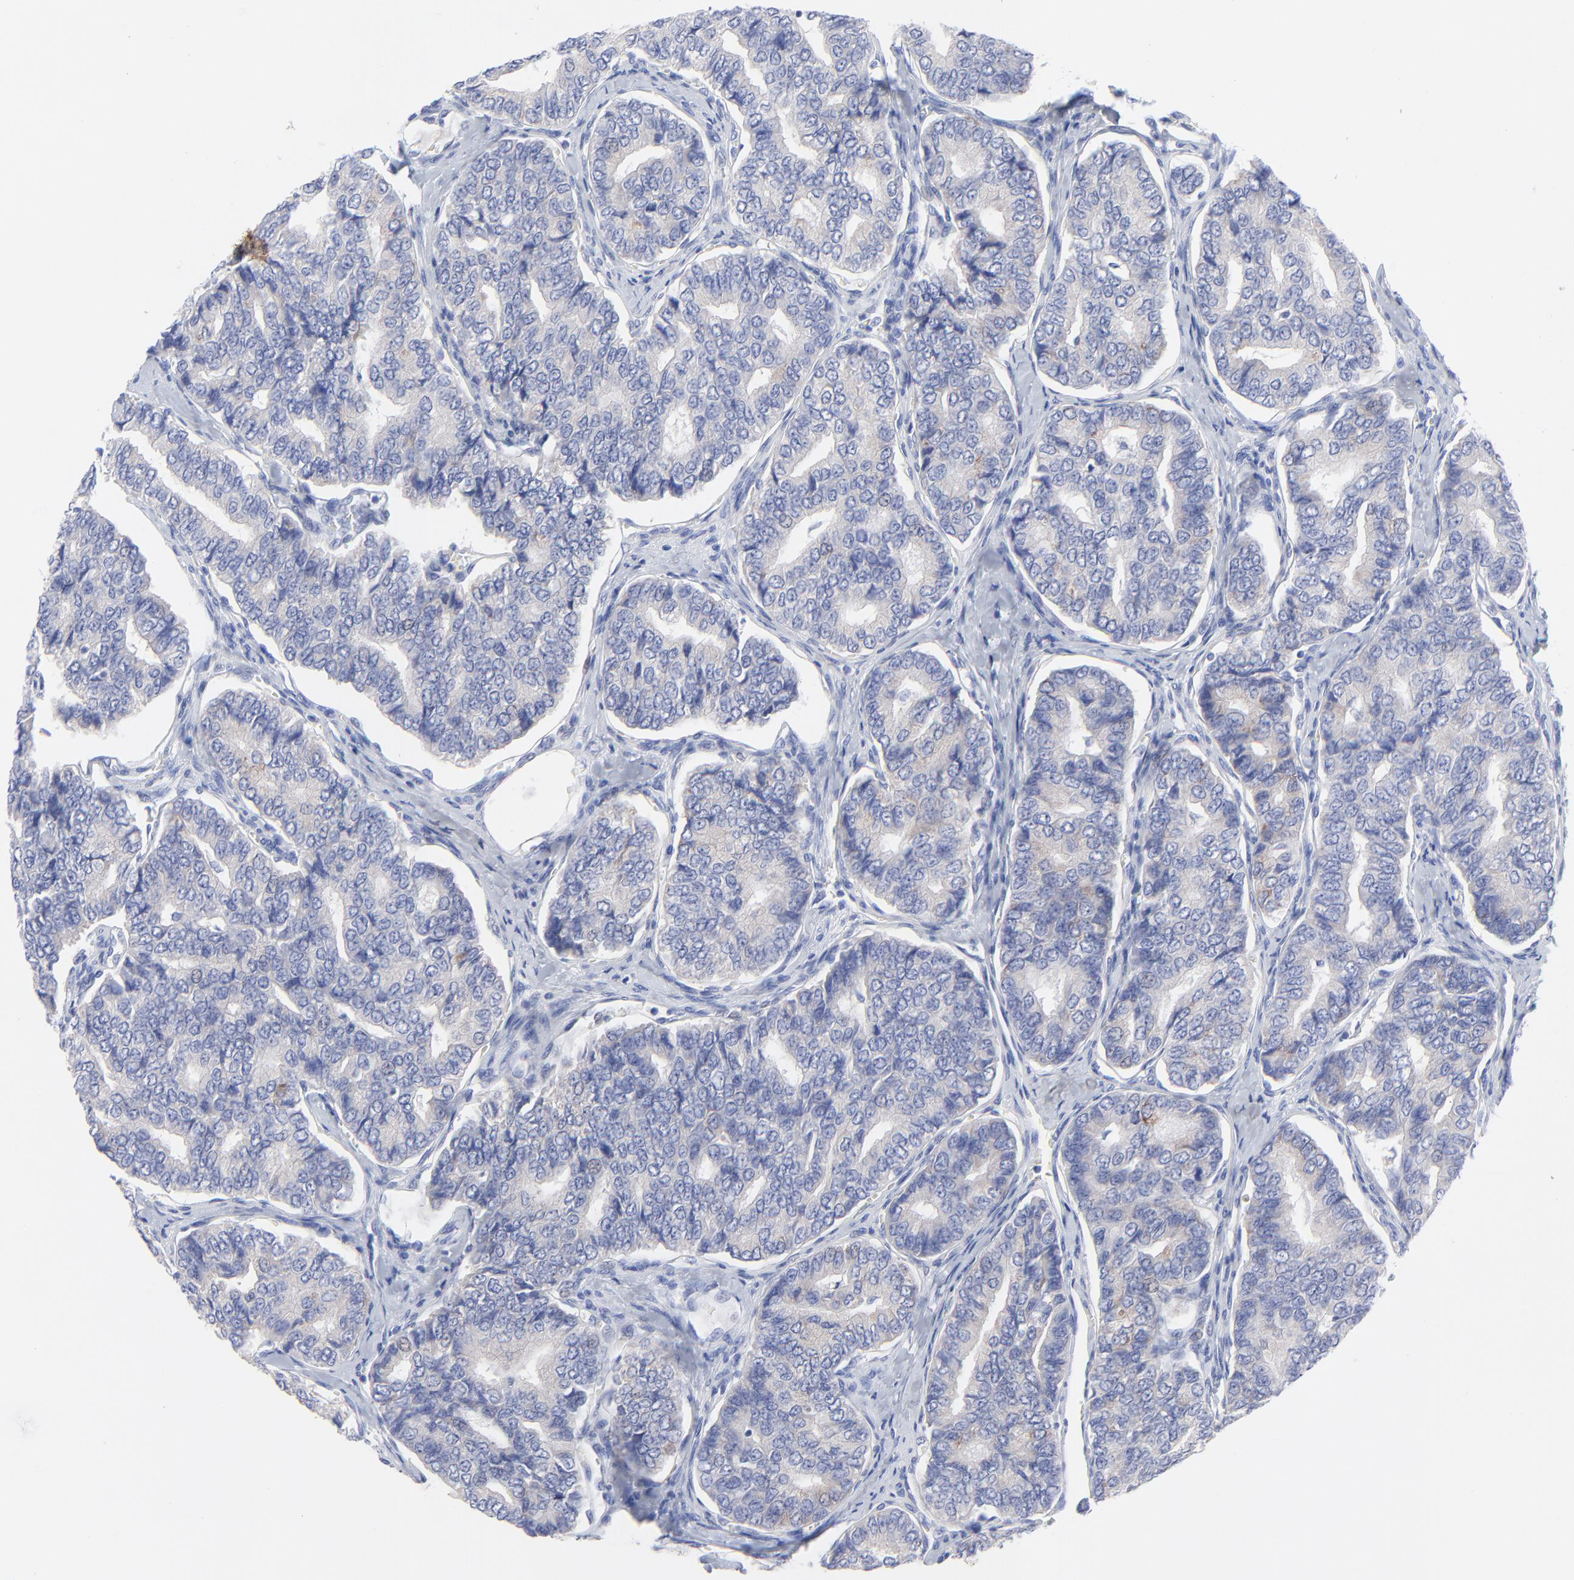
{"staining": {"intensity": "negative", "quantity": "none", "location": "none"}, "tissue": "thyroid cancer", "cell_type": "Tumor cells", "image_type": "cancer", "snomed": [{"axis": "morphology", "description": "Papillary adenocarcinoma, NOS"}, {"axis": "topography", "description": "Thyroid gland"}], "caption": "Protein analysis of thyroid papillary adenocarcinoma demonstrates no significant positivity in tumor cells.", "gene": "PSD3", "patient": {"sex": "female", "age": 35}}